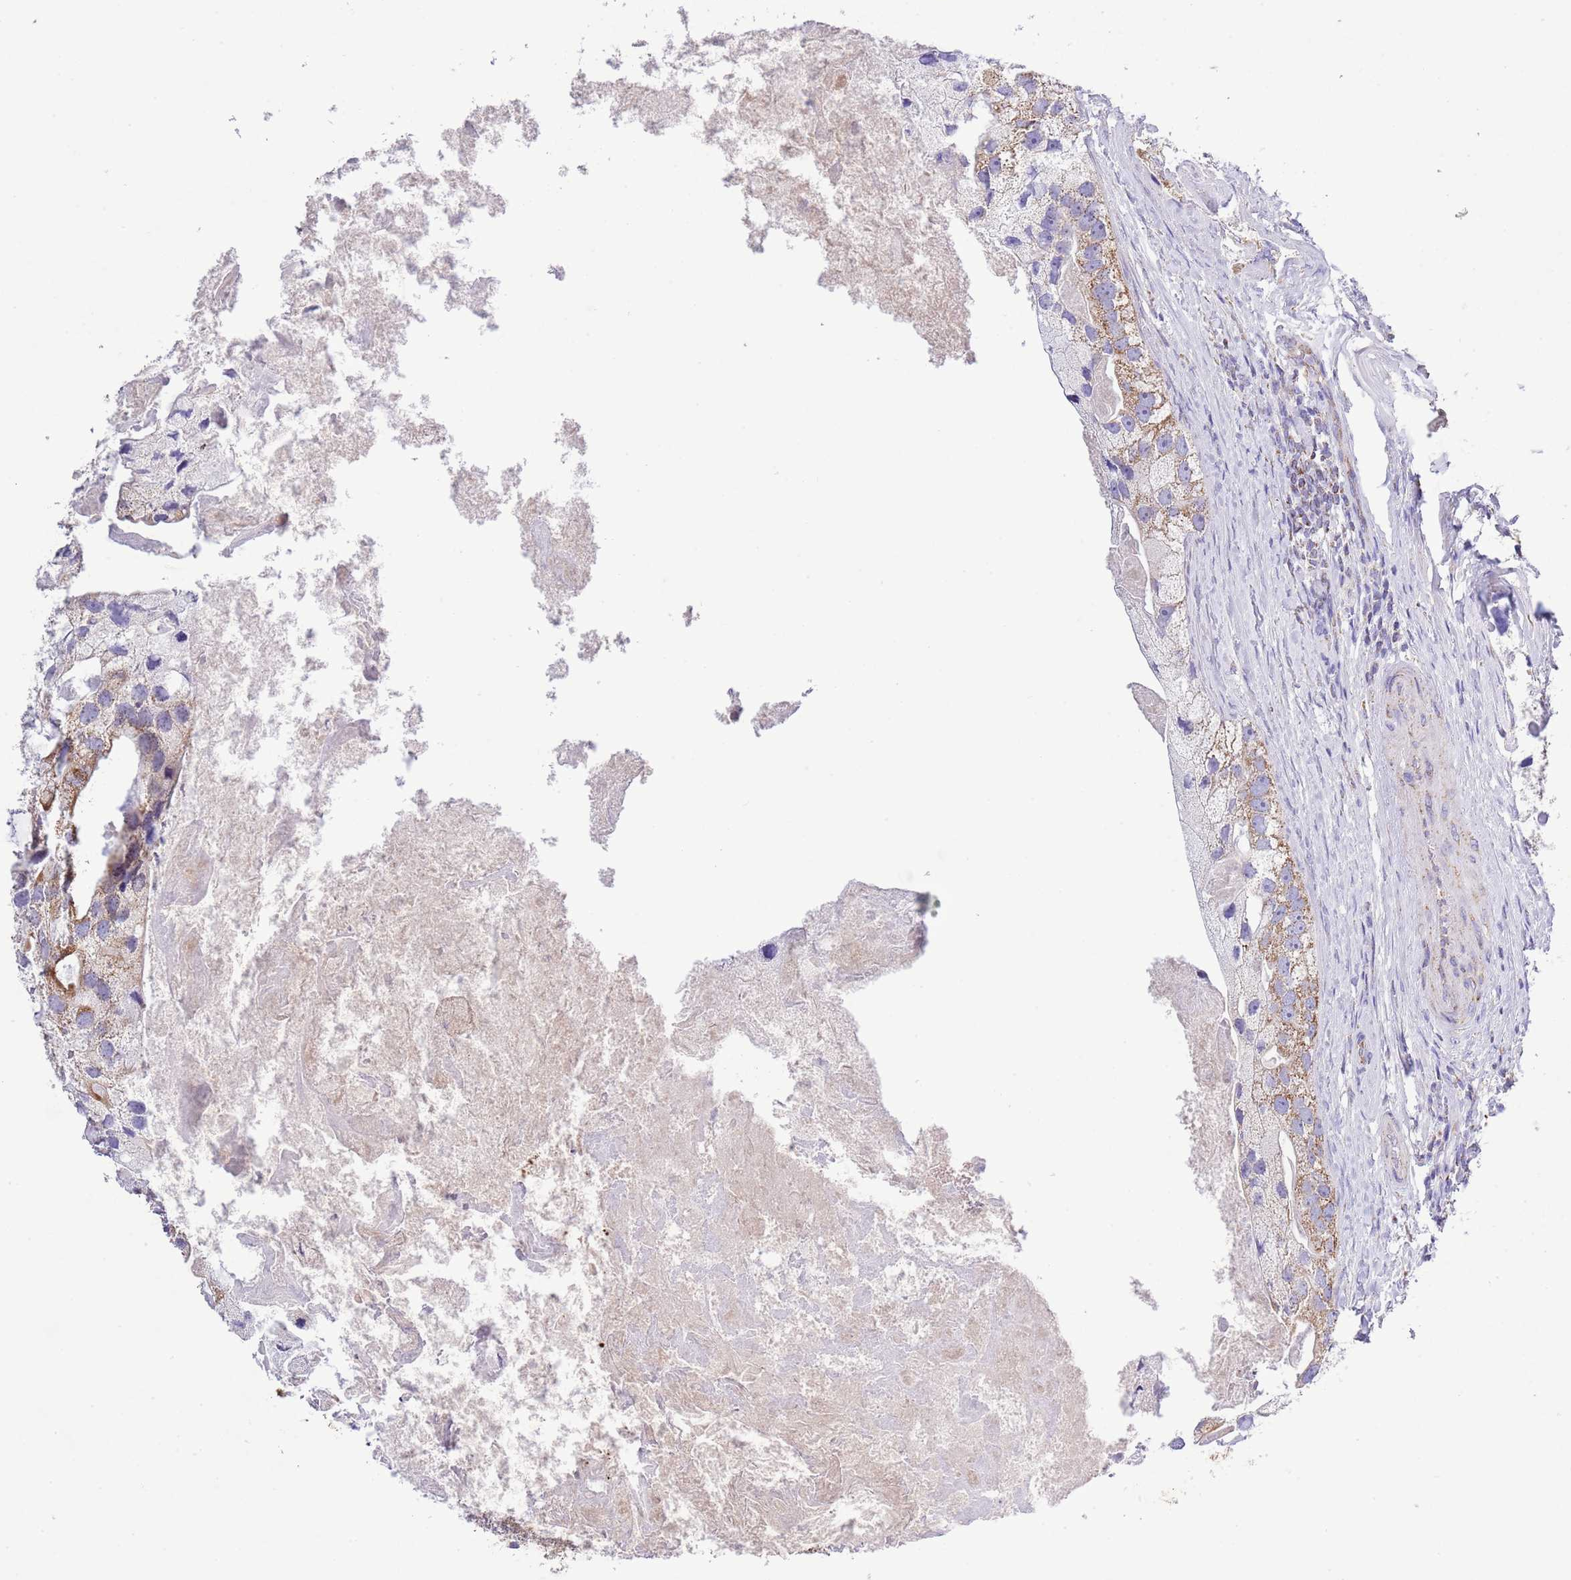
{"staining": {"intensity": "moderate", "quantity": ">75%", "location": "cytoplasmic/membranous"}, "tissue": "prostate cancer", "cell_type": "Tumor cells", "image_type": "cancer", "snomed": [{"axis": "morphology", "description": "Adenocarcinoma, High grade"}, {"axis": "topography", "description": "Prostate"}], "caption": "Protein staining of high-grade adenocarcinoma (prostate) tissue demonstrates moderate cytoplasmic/membranous expression in approximately >75% of tumor cells.", "gene": "TEKTIP1", "patient": {"sex": "male", "age": 62}}